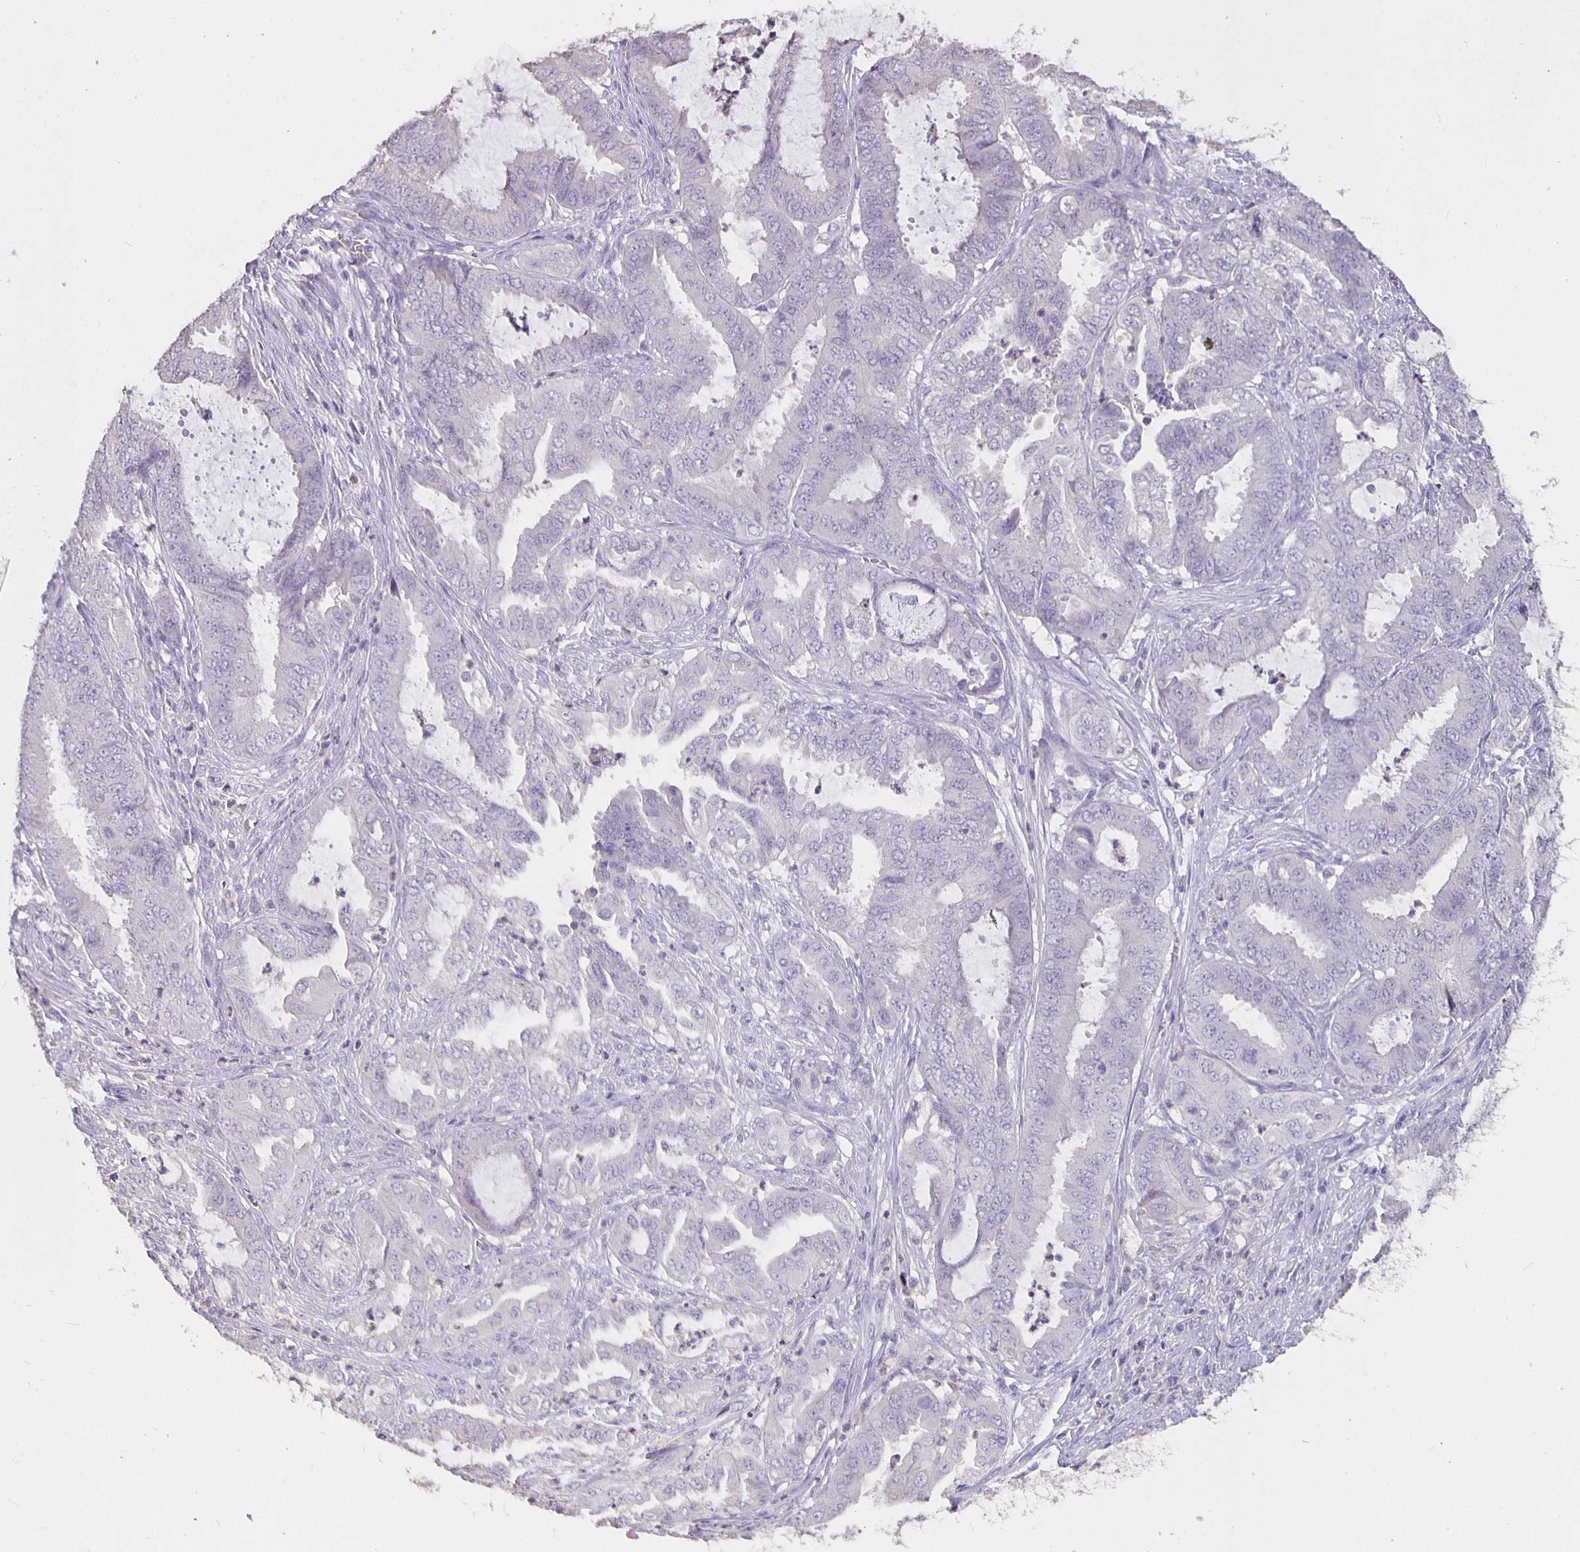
{"staining": {"intensity": "negative", "quantity": "none", "location": "none"}, "tissue": "endometrial cancer", "cell_type": "Tumor cells", "image_type": "cancer", "snomed": [{"axis": "morphology", "description": "Adenocarcinoma, NOS"}, {"axis": "topography", "description": "Endometrium"}], "caption": "High magnification brightfield microscopy of endometrial cancer (adenocarcinoma) stained with DAB (3,3'-diaminobenzidine) (brown) and counterstained with hematoxylin (blue): tumor cells show no significant staining. (Brightfield microscopy of DAB (3,3'-diaminobenzidine) IHC at high magnification).", "gene": "GPX4", "patient": {"sex": "female", "age": 51}}